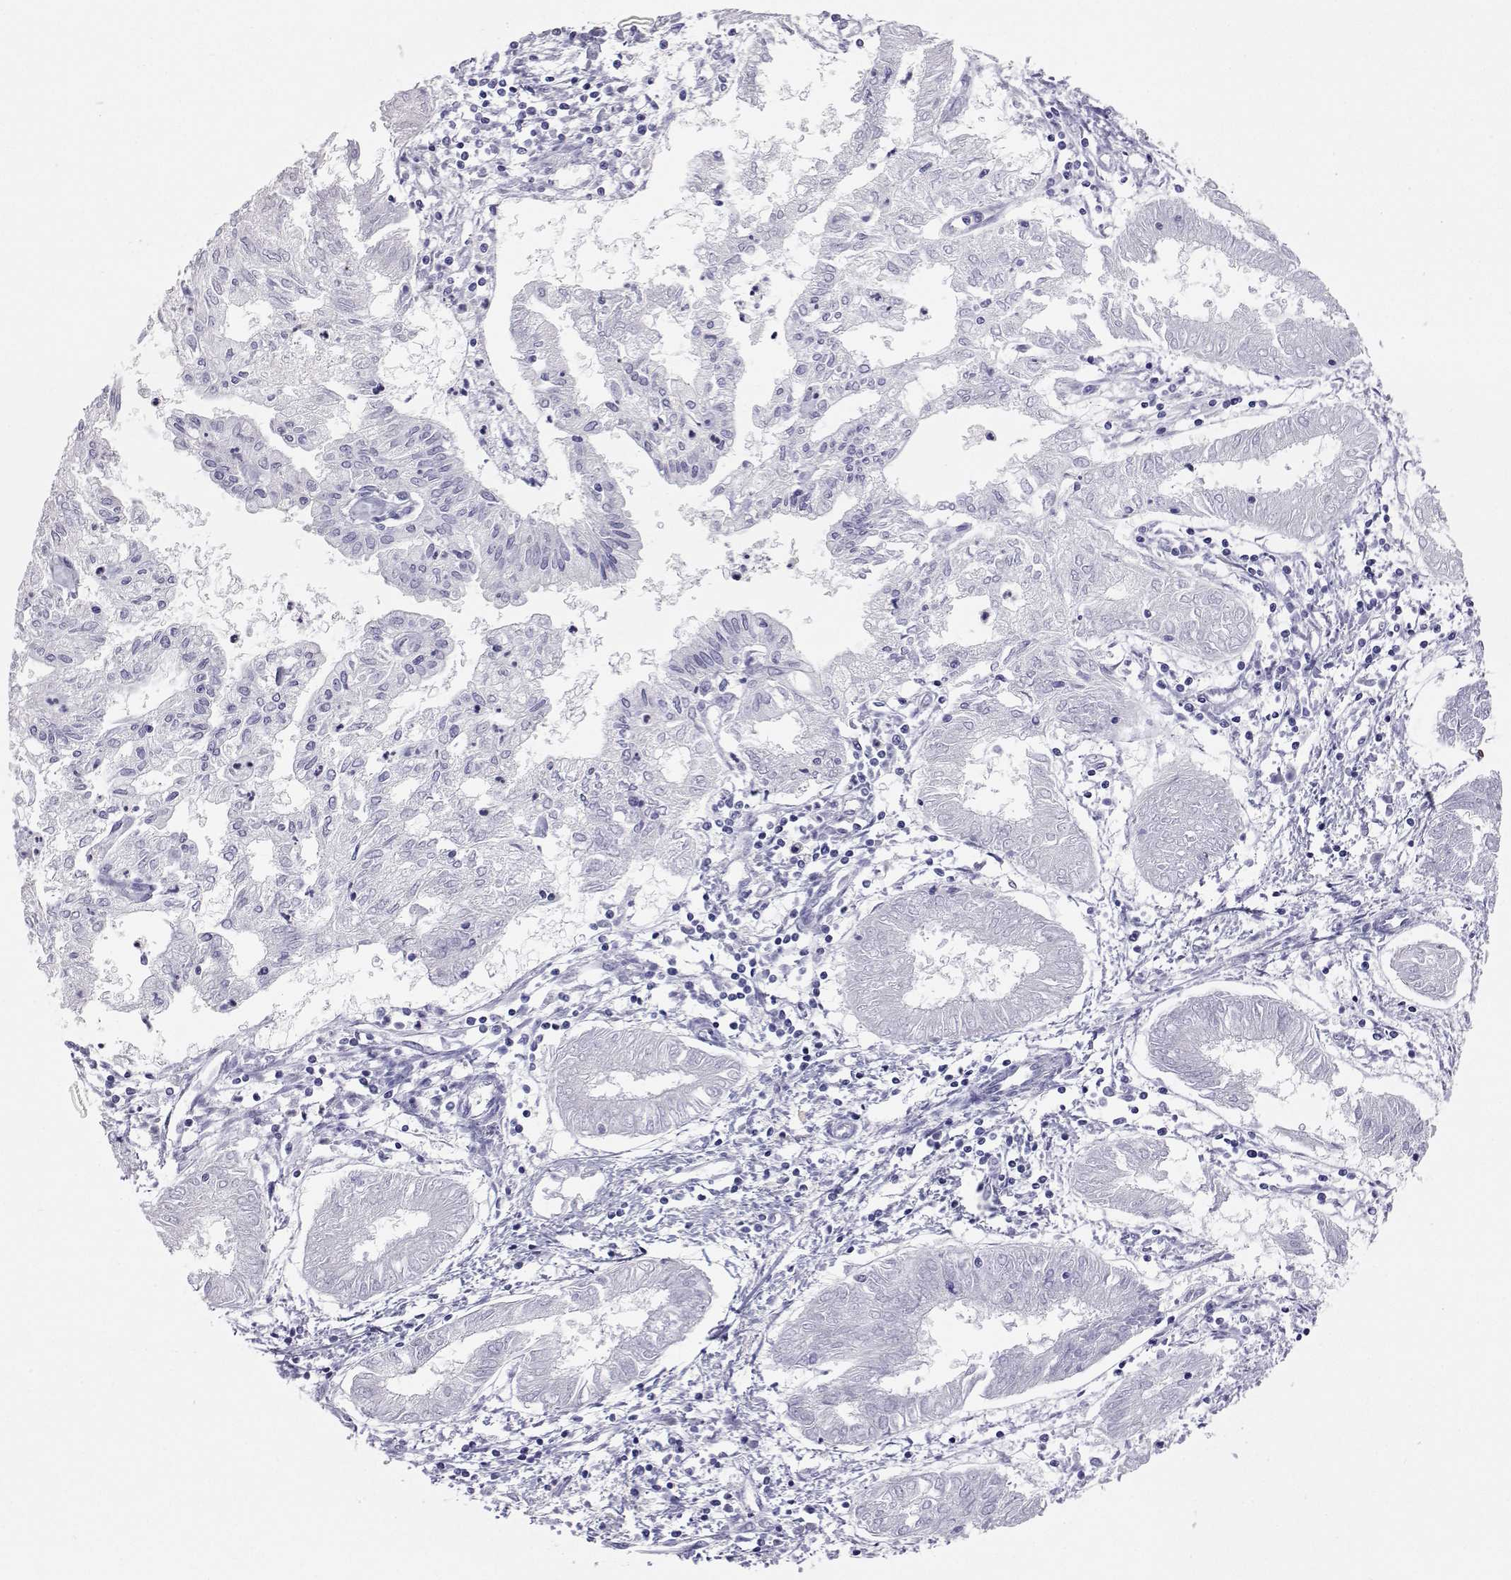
{"staining": {"intensity": "negative", "quantity": "none", "location": "none"}, "tissue": "endometrial cancer", "cell_type": "Tumor cells", "image_type": "cancer", "snomed": [{"axis": "morphology", "description": "Adenocarcinoma, NOS"}, {"axis": "topography", "description": "Endometrium"}], "caption": "Tumor cells show no significant protein staining in endometrial cancer.", "gene": "PLIN4", "patient": {"sex": "female", "age": 68}}